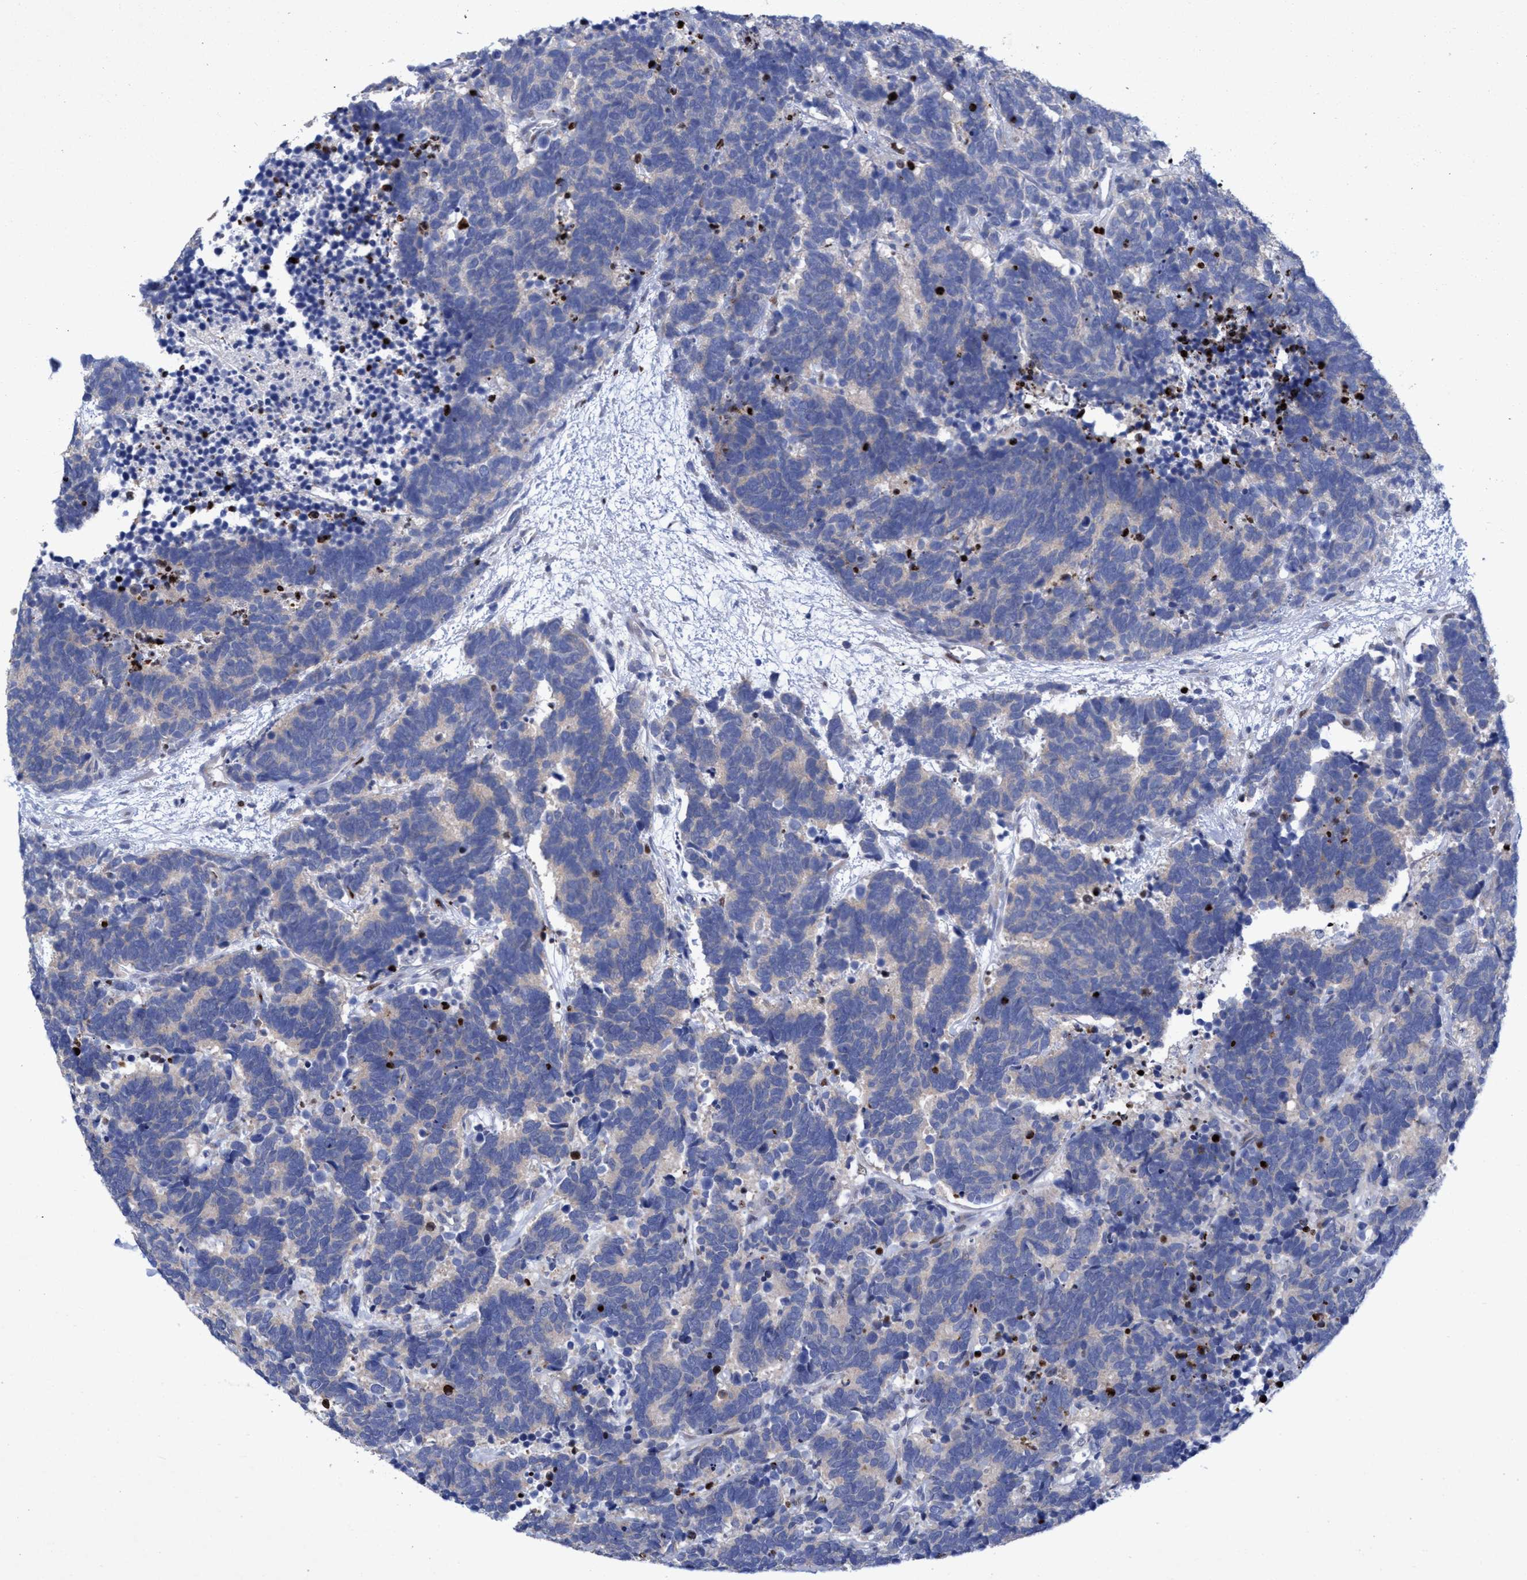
{"staining": {"intensity": "negative", "quantity": "none", "location": "none"}, "tissue": "carcinoid", "cell_type": "Tumor cells", "image_type": "cancer", "snomed": [{"axis": "morphology", "description": "Carcinoma, NOS"}, {"axis": "morphology", "description": "Carcinoid, malignant, NOS"}, {"axis": "topography", "description": "Urinary bladder"}], "caption": "Protein analysis of carcinoma exhibits no significant positivity in tumor cells.", "gene": "R3HCC1", "patient": {"sex": "male", "age": 57}}